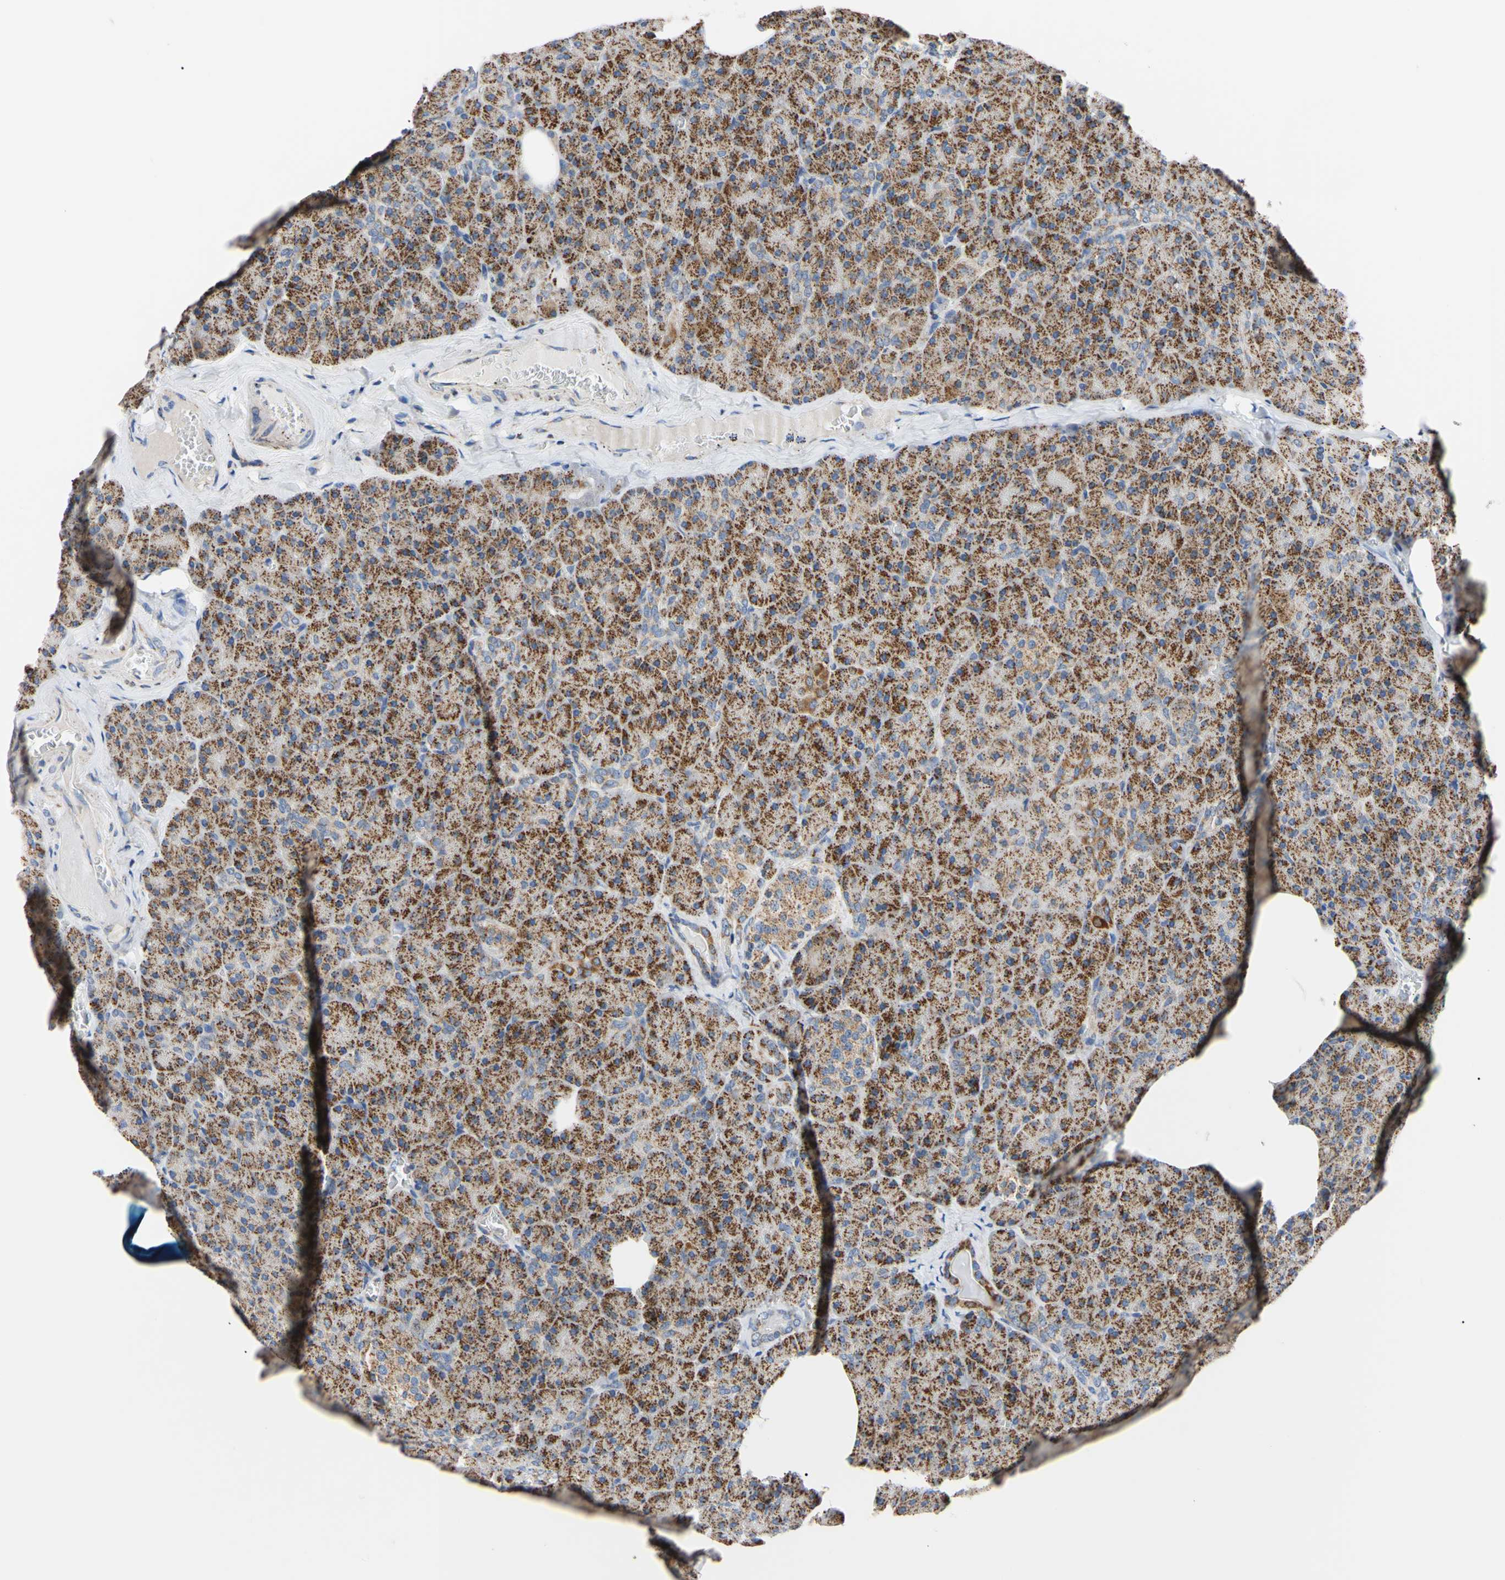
{"staining": {"intensity": "strong", "quantity": ">75%", "location": "cytoplasmic/membranous"}, "tissue": "pancreas", "cell_type": "Exocrine glandular cells", "image_type": "normal", "snomed": [{"axis": "morphology", "description": "Normal tissue, NOS"}, {"axis": "topography", "description": "Pancreas"}], "caption": "Exocrine glandular cells exhibit high levels of strong cytoplasmic/membranous positivity in approximately >75% of cells in benign human pancreas. (IHC, brightfield microscopy, high magnification).", "gene": "CLPP", "patient": {"sex": "female", "age": 35}}